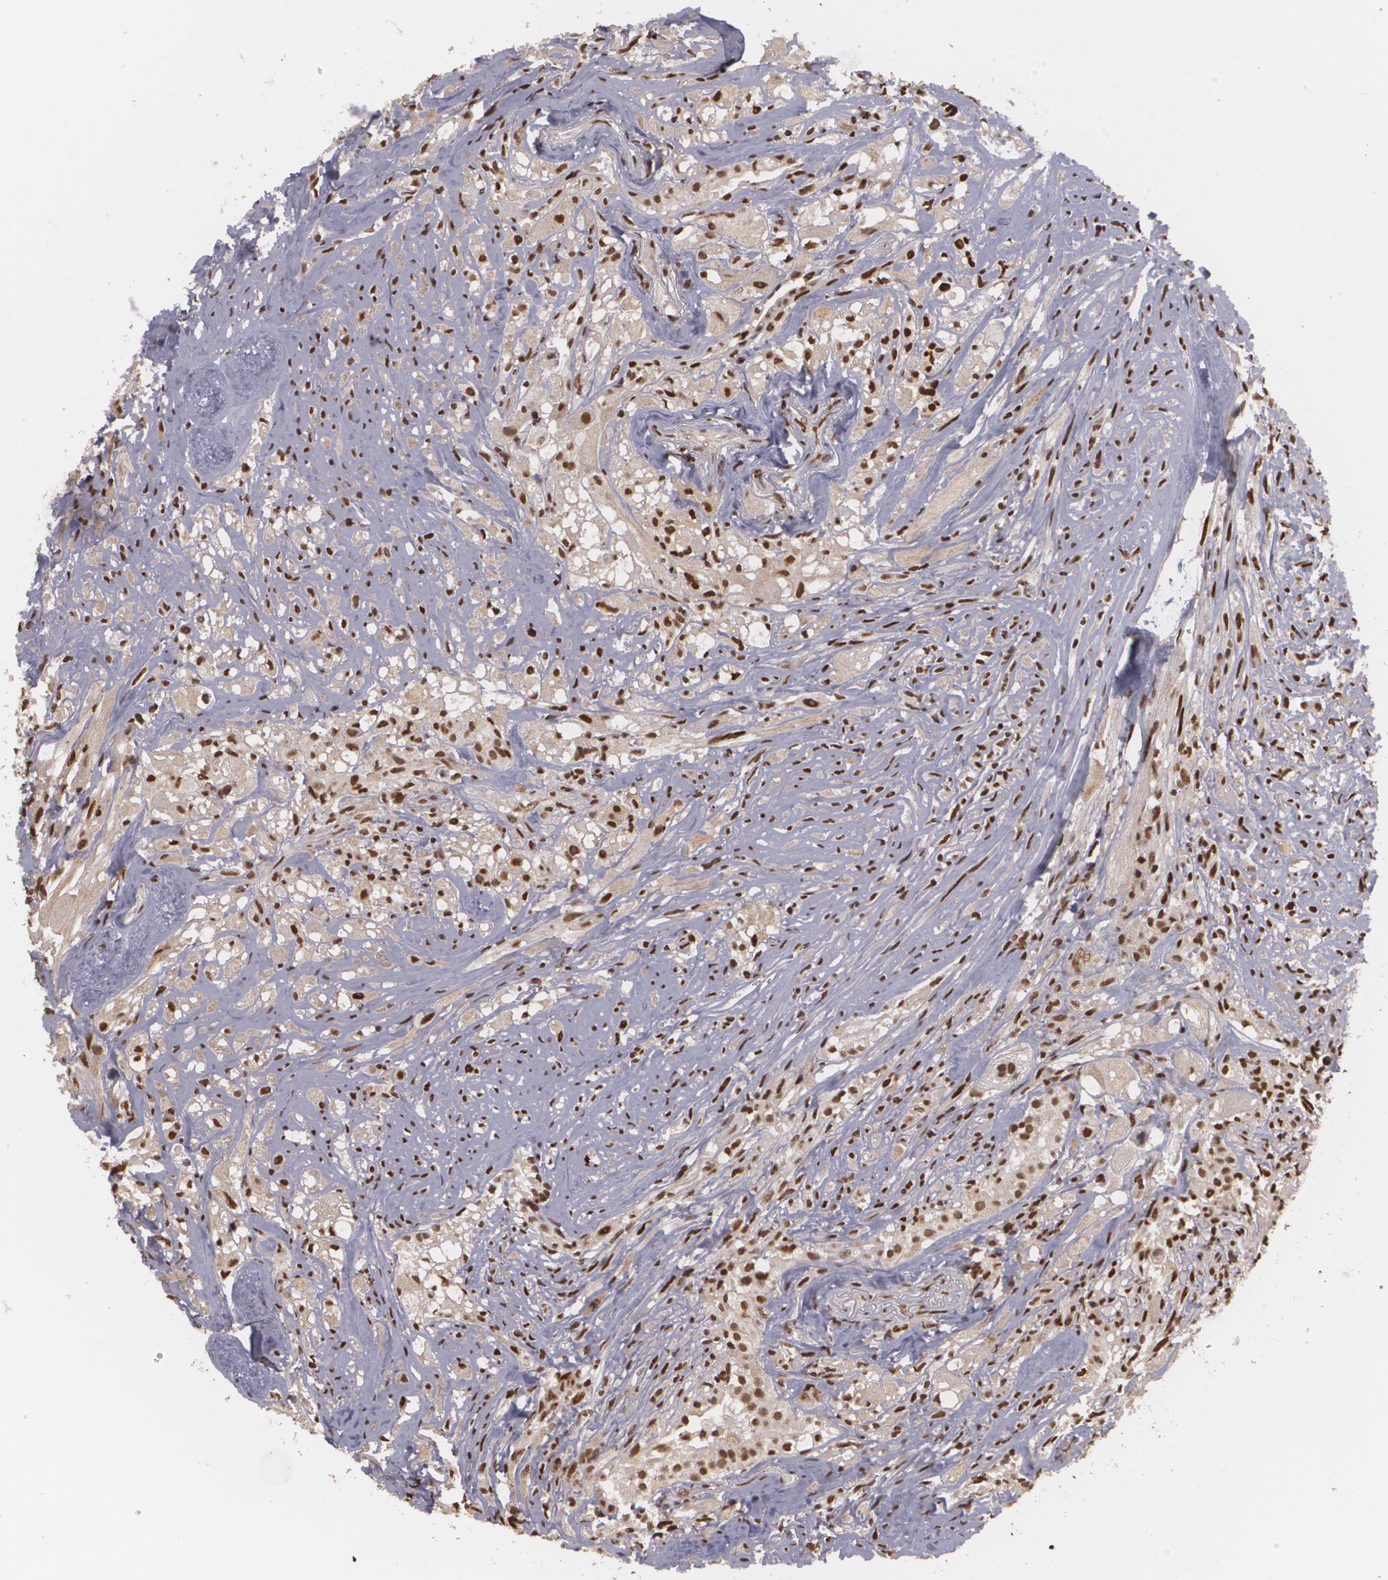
{"staining": {"intensity": "strong", "quantity": ">75%", "location": "nuclear"}, "tissue": "glioma", "cell_type": "Tumor cells", "image_type": "cancer", "snomed": [{"axis": "morphology", "description": "Glioma, malignant, High grade"}, {"axis": "topography", "description": "Brain"}], "caption": "Brown immunohistochemical staining in human glioma shows strong nuclear staining in about >75% of tumor cells. The staining was performed using DAB to visualize the protein expression in brown, while the nuclei were stained in blue with hematoxylin (Magnification: 20x).", "gene": "RXRB", "patient": {"sex": "male", "age": 48}}